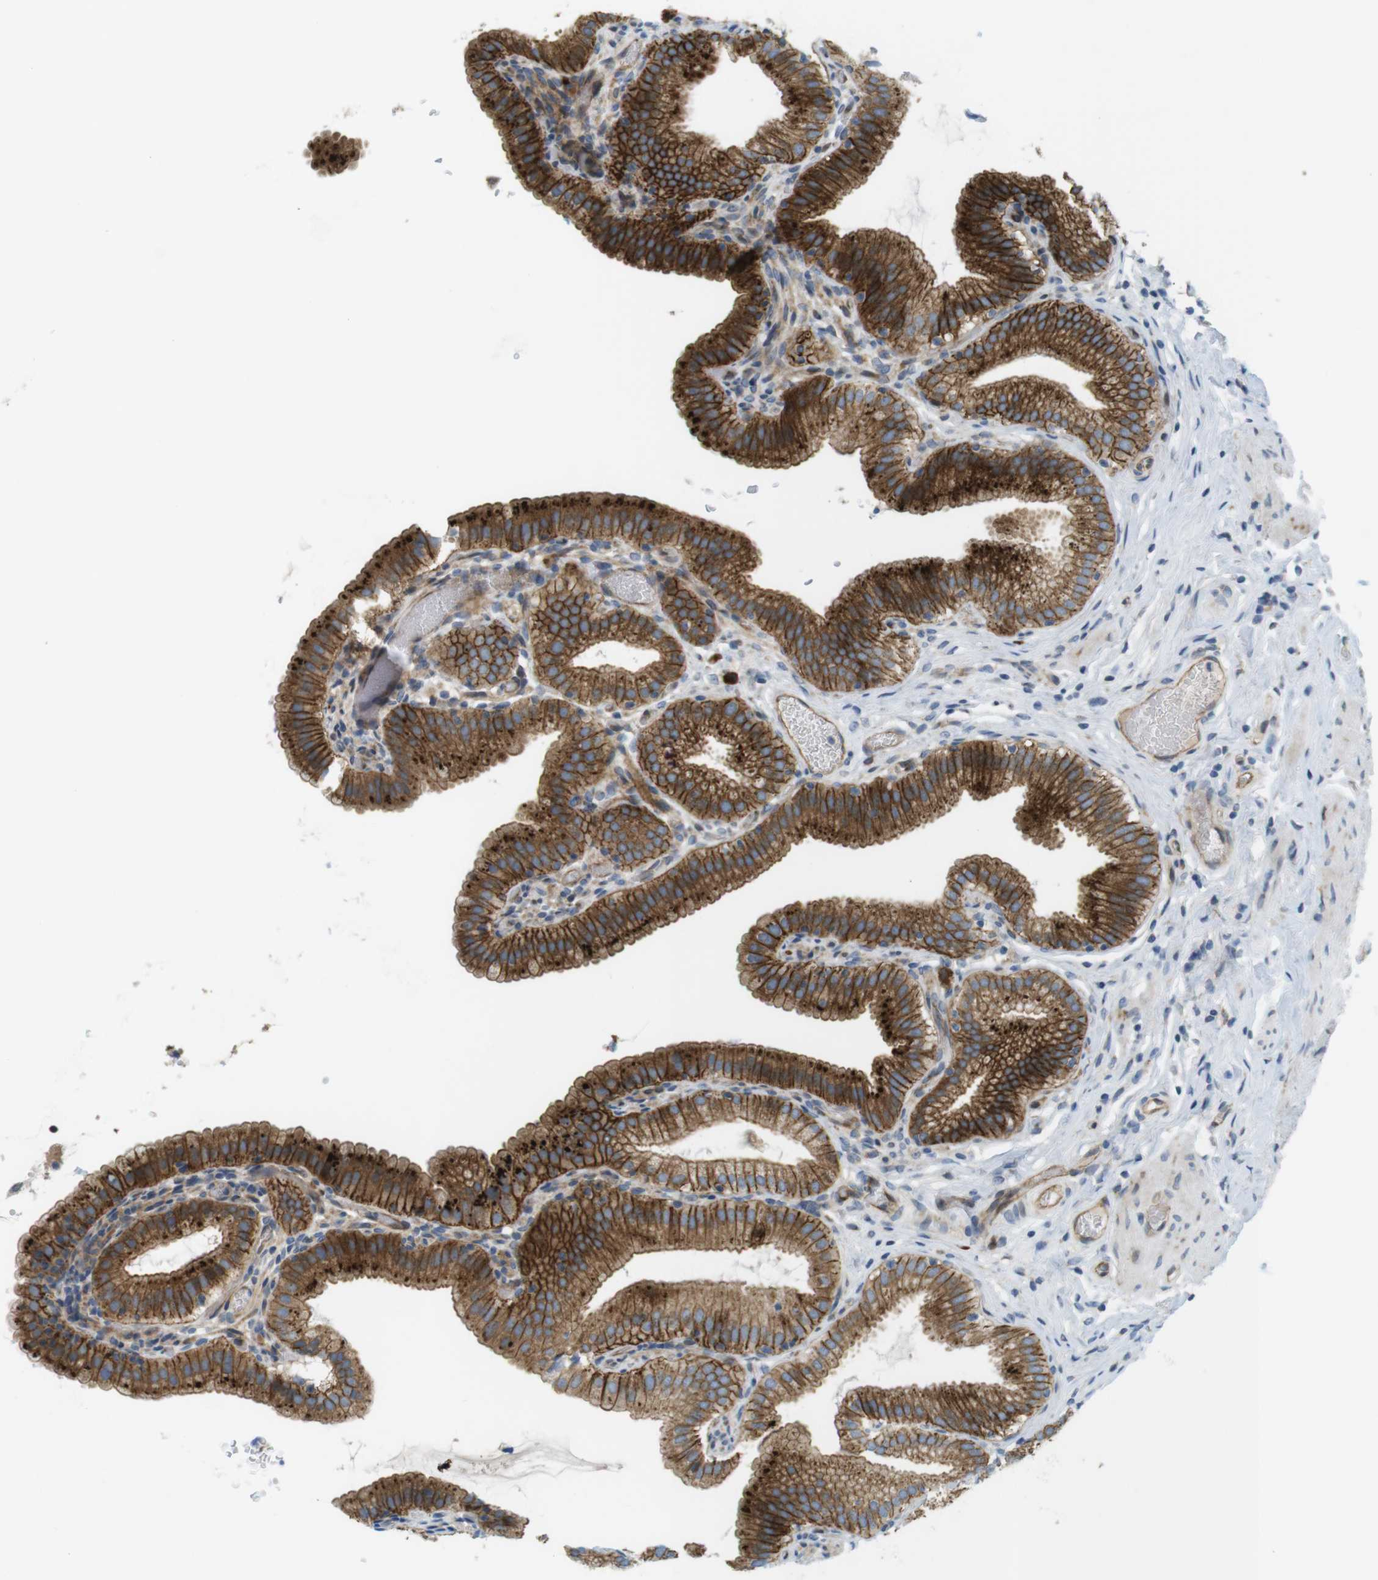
{"staining": {"intensity": "strong", "quantity": ">75%", "location": "cytoplasmic/membranous"}, "tissue": "gallbladder", "cell_type": "Glandular cells", "image_type": "normal", "snomed": [{"axis": "morphology", "description": "Normal tissue, NOS"}, {"axis": "topography", "description": "Gallbladder"}], "caption": "A histopathology image showing strong cytoplasmic/membranous positivity in approximately >75% of glandular cells in benign gallbladder, as visualized by brown immunohistochemical staining.", "gene": "GJC3", "patient": {"sex": "male", "age": 54}}